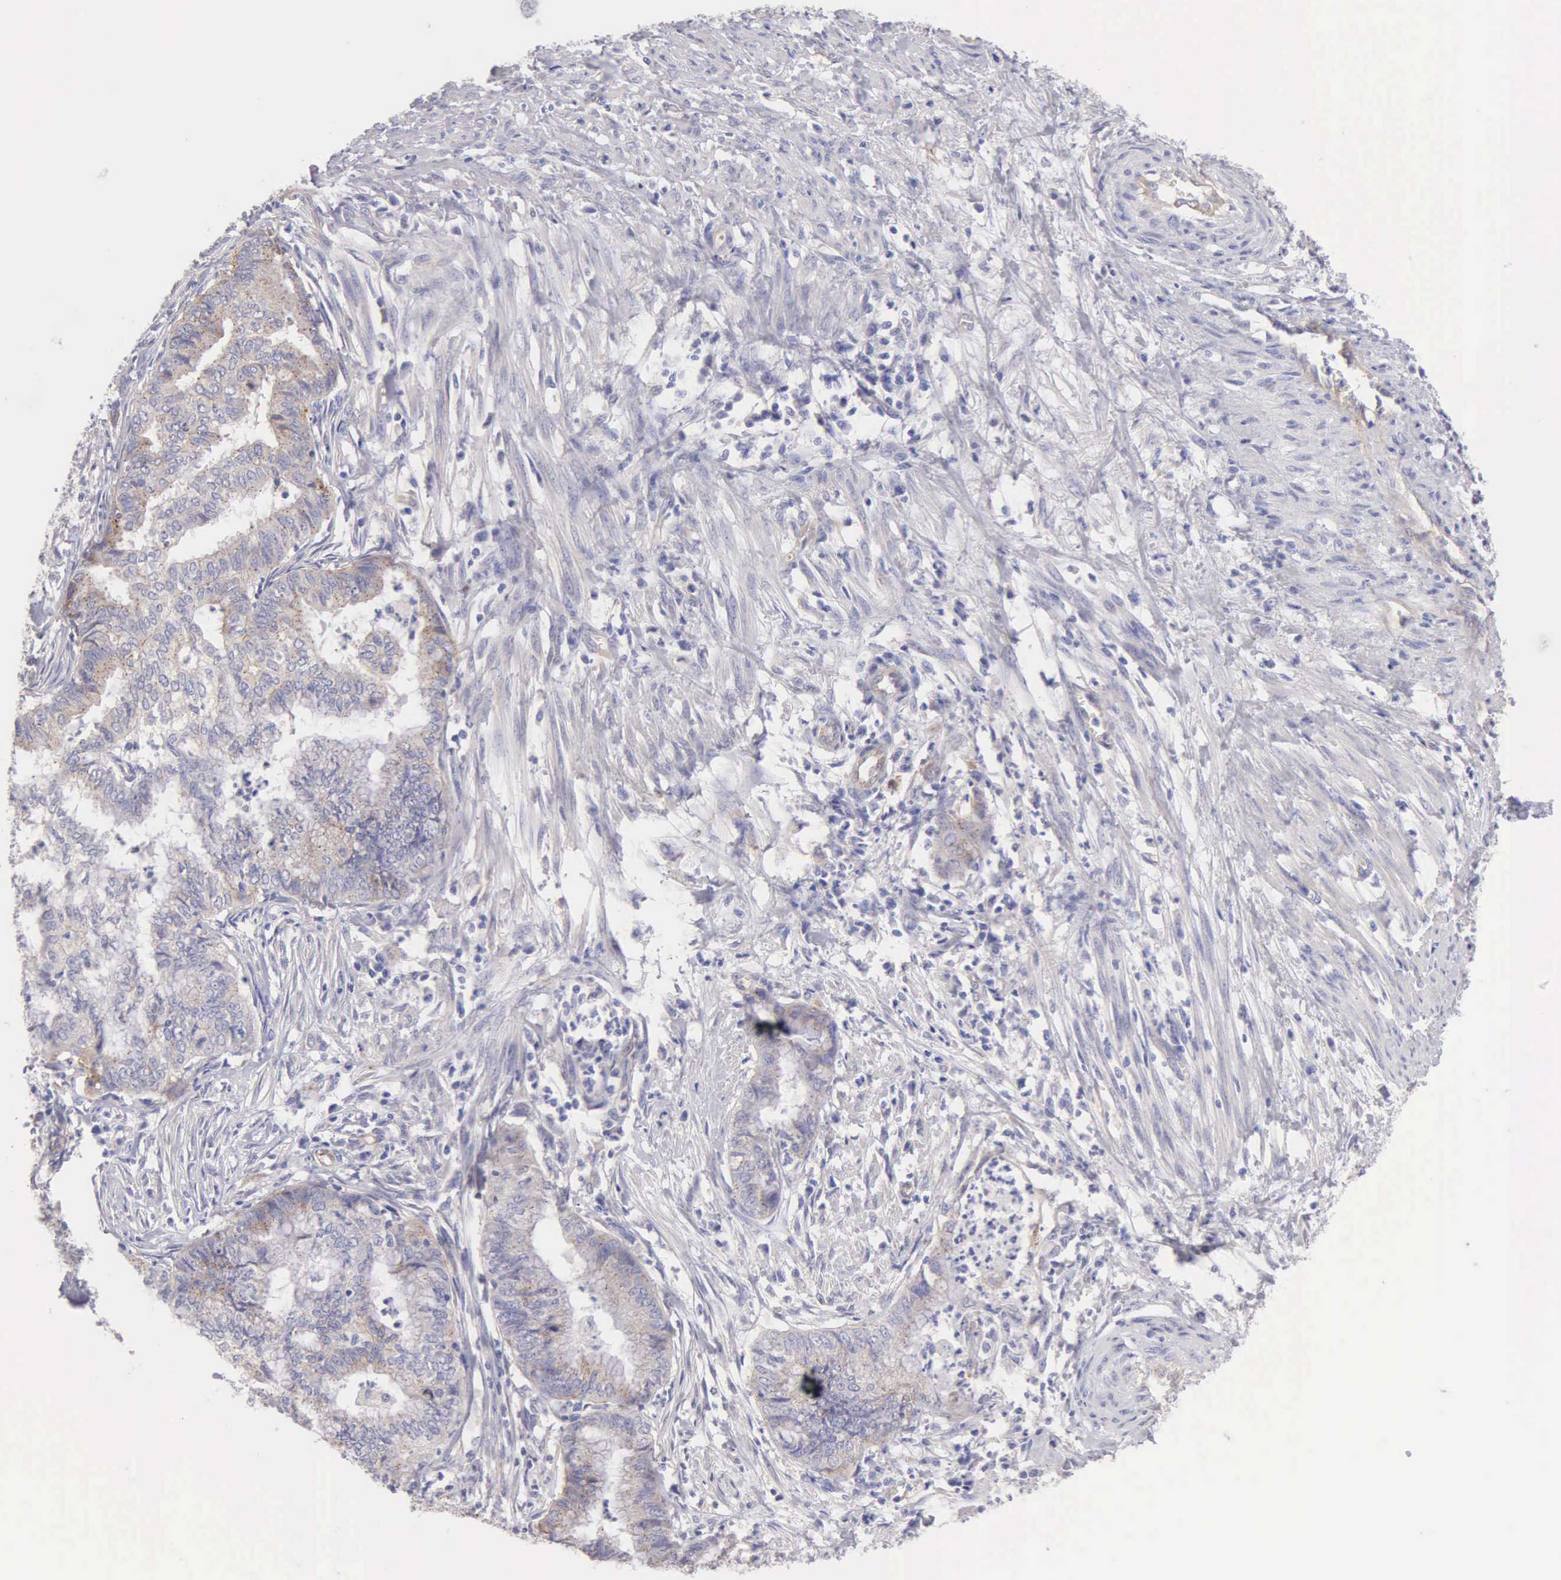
{"staining": {"intensity": "weak", "quantity": "25%-75%", "location": "cytoplasmic/membranous"}, "tissue": "endometrial cancer", "cell_type": "Tumor cells", "image_type": "cancer", "snomed": [{"axis": "morphology", "description": "Necrosis, NOS"}, {"axis": "morphology", "description": "Adenocarcinoma, NOS"}, {"axis": "topography", "description": "Endometrium"}], "caption": "Human endometrial adenocarcinoma stained with a brown dye exhibits weak cytoplasmic/membranous positive expression in about 25%-75% of tumor cells.", "gene": "APP", "patient": {"sex": "female", "age": 79}}